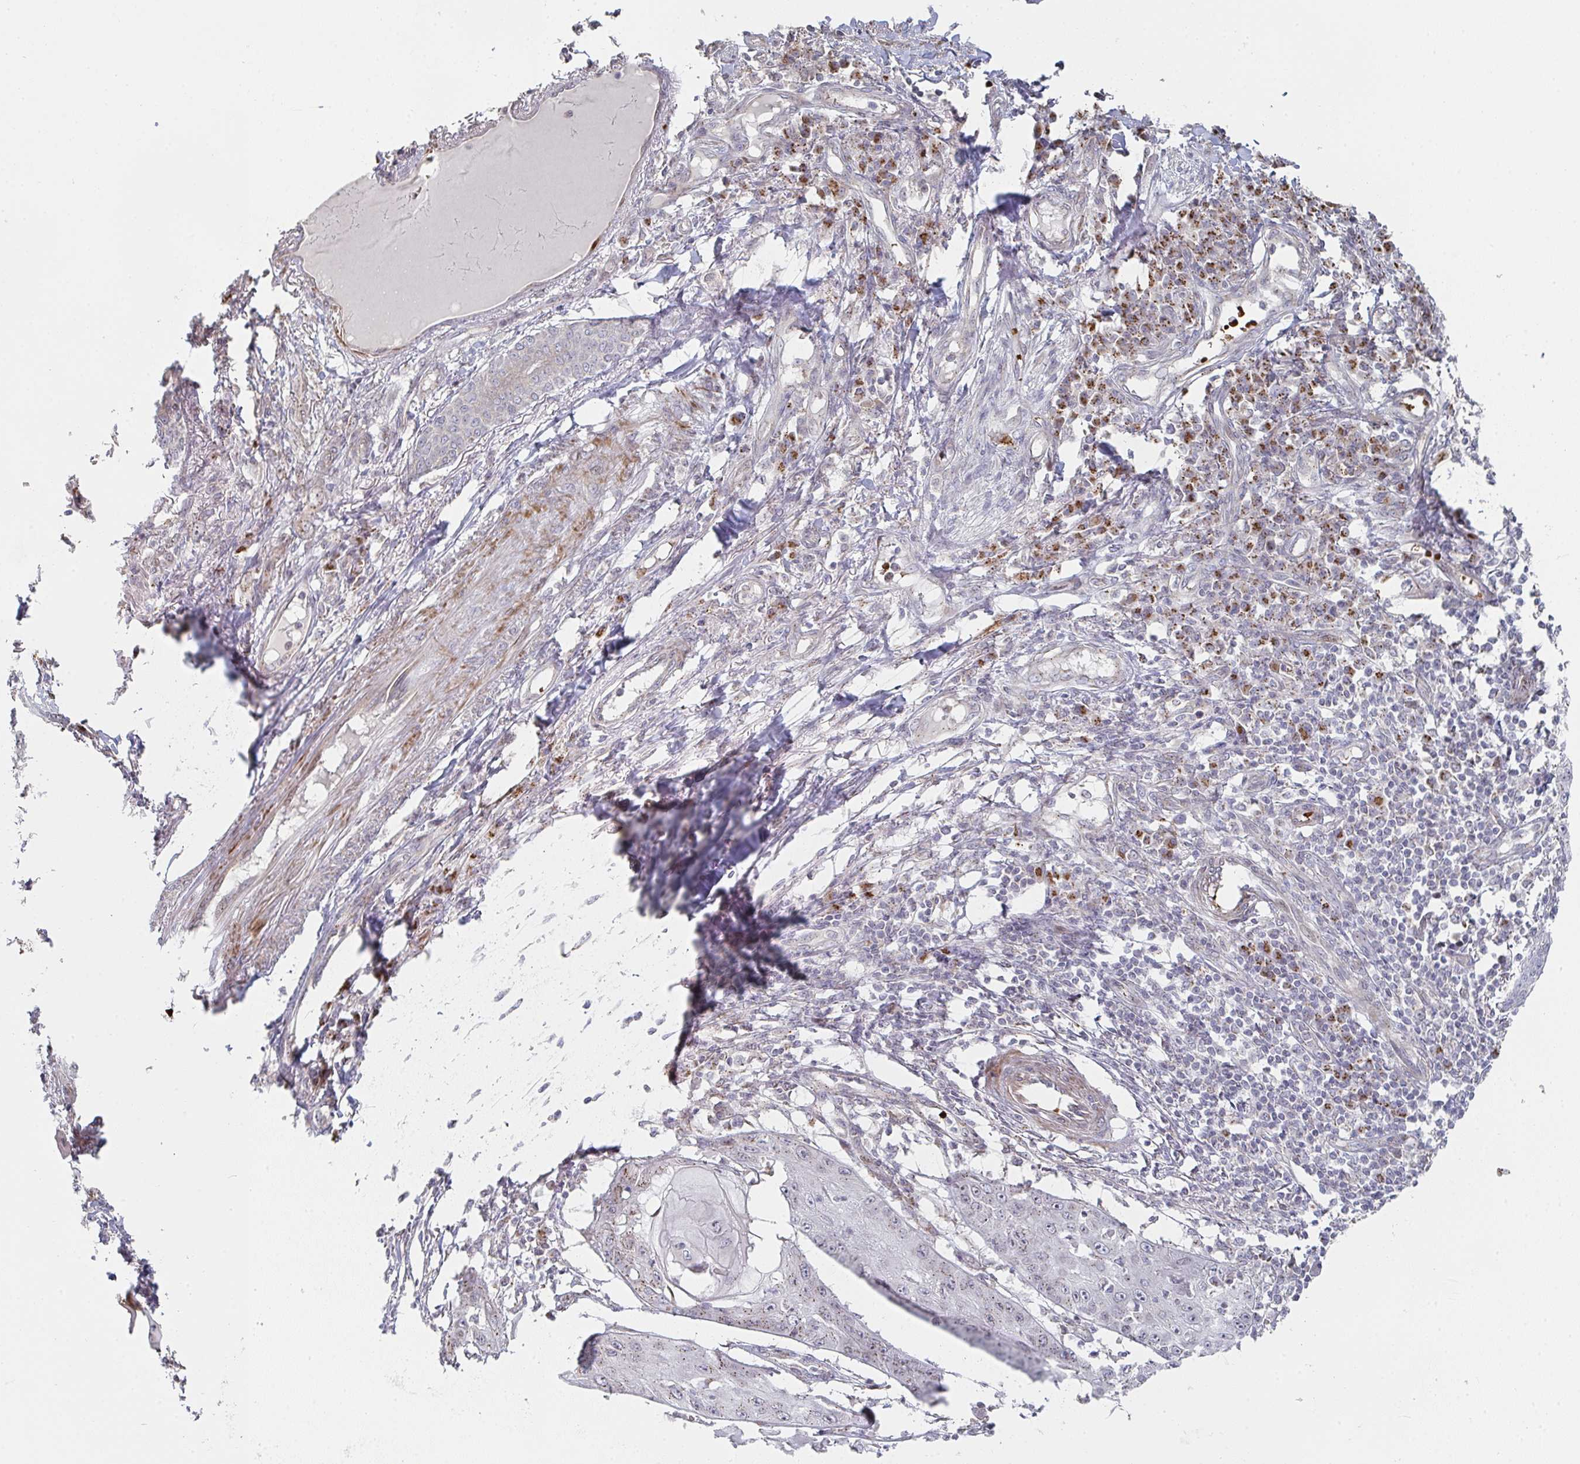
{"staining": {"intensity": "weak", "quantity": "25%-75%", "location": "cytoplasmic/membranous"}, "tissue": "skin cancer", "cell_type": "Tumor cells", "image_type": "cancer", "snomed": [{"axis": "morphology", "description": "Squamous cell carcinoma, NOS"}, {"axis": "topography", "description": "Skin"}], "caption": "Protein expression analysis of human skin squamous cell carcinoma reveals weak cytoplasmic/membranous staining in approximately 25%-75% of tumor cells. Nuclei are stained in blue.", "gene": "ZNF526", "patient": {"sex": "male", "age": 70}}